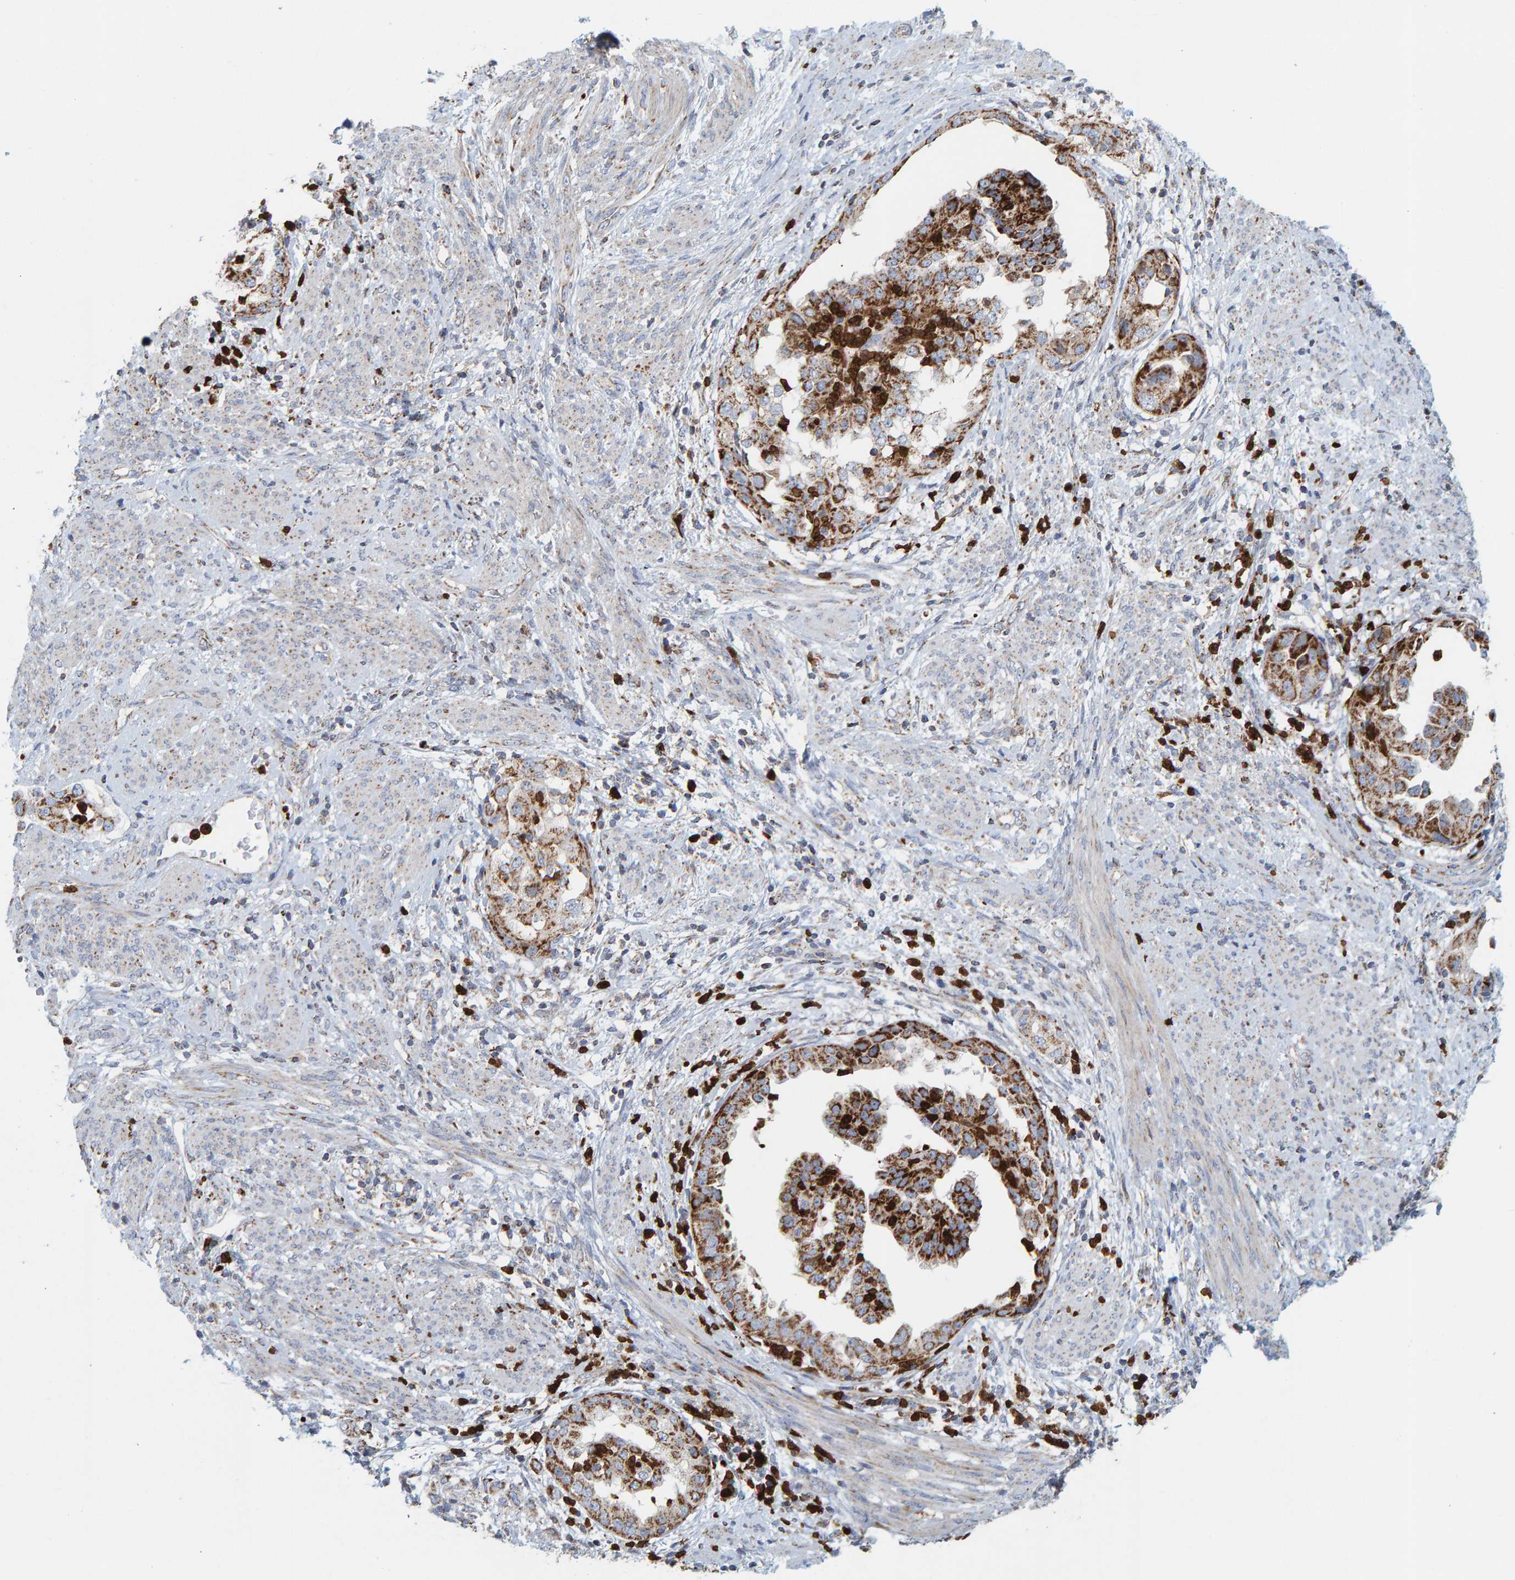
{"staining": {"intensity": "strong", "quantity": ">75%", "location": "cytoplasmic/membranous"}, "tissue": "endometrial cancer", "cell_type": "Tumor cells", "image_type": "cancer", "snomed": [{"axis": "morphology", "description": "Adenocarcinoma, NOS"}, {"axis": "topography", "description": "Endometrium"}], "caption": "There is high levels of strong cytoplasmic/membranous positivity in tumor cells of adenocarcinoma (endometrial), as demonstrated by immunohistochemical staining (brown color).", "gene": "B9D1", "patient": {"sex": "female", "age": 85}}